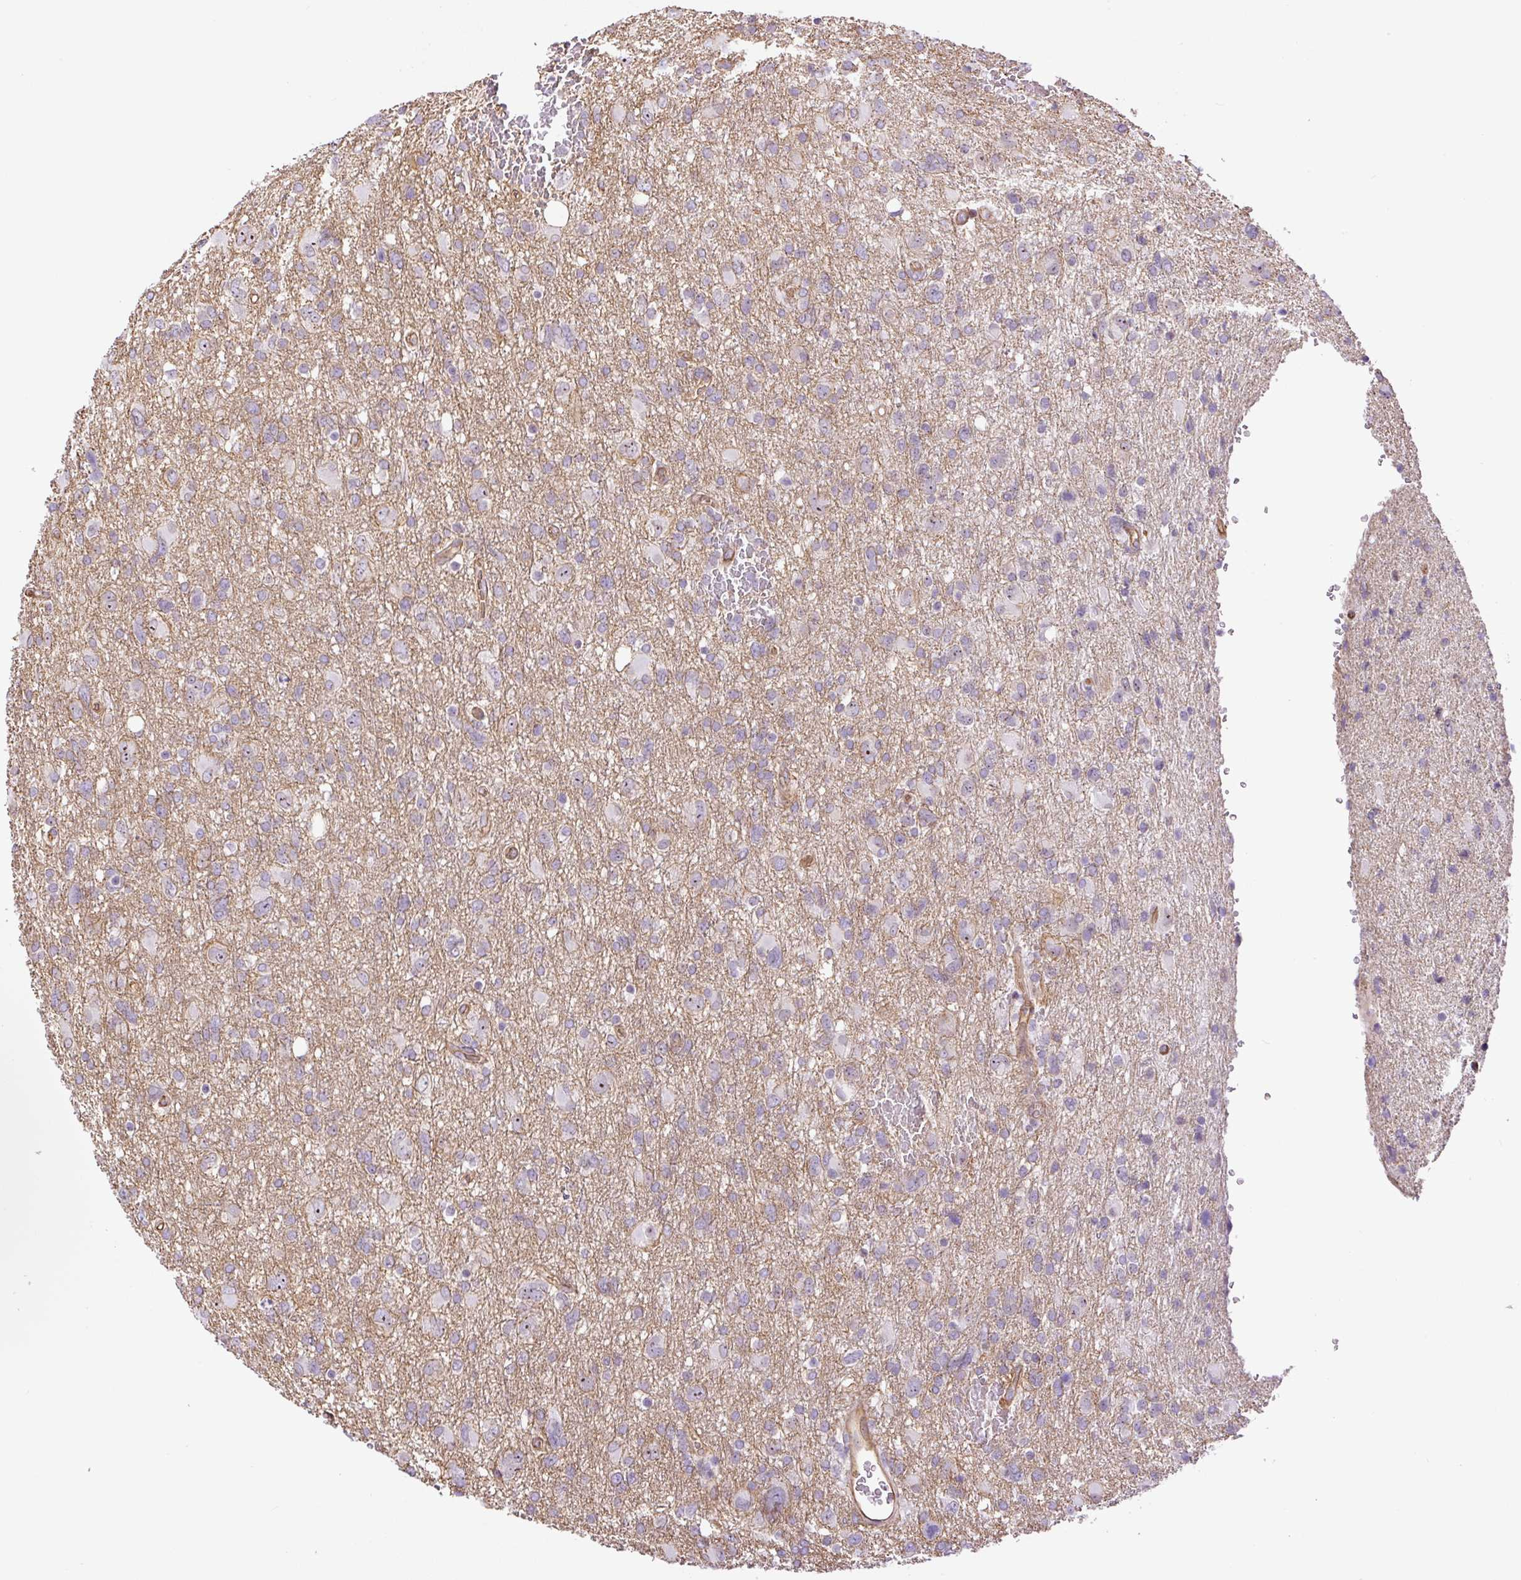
{"staining": {"intensity": "negative", "quantity": "none", "location": "none"}, "tissue": "glioma", "cell_type": "Tumor cells", "image_type": "cancer", "snomed": [{"axis": "morphology", "description": "Glioma, malignant, High grade"}, {"axis": "topography", "description": "Brain"}], "caption": "This is an IHC photomicrograph of human malignant glioma (high-grade). There is no staining in tumor cells.", "gene": "MYO5C", "patient": {"sex": "male", "age": 61}}